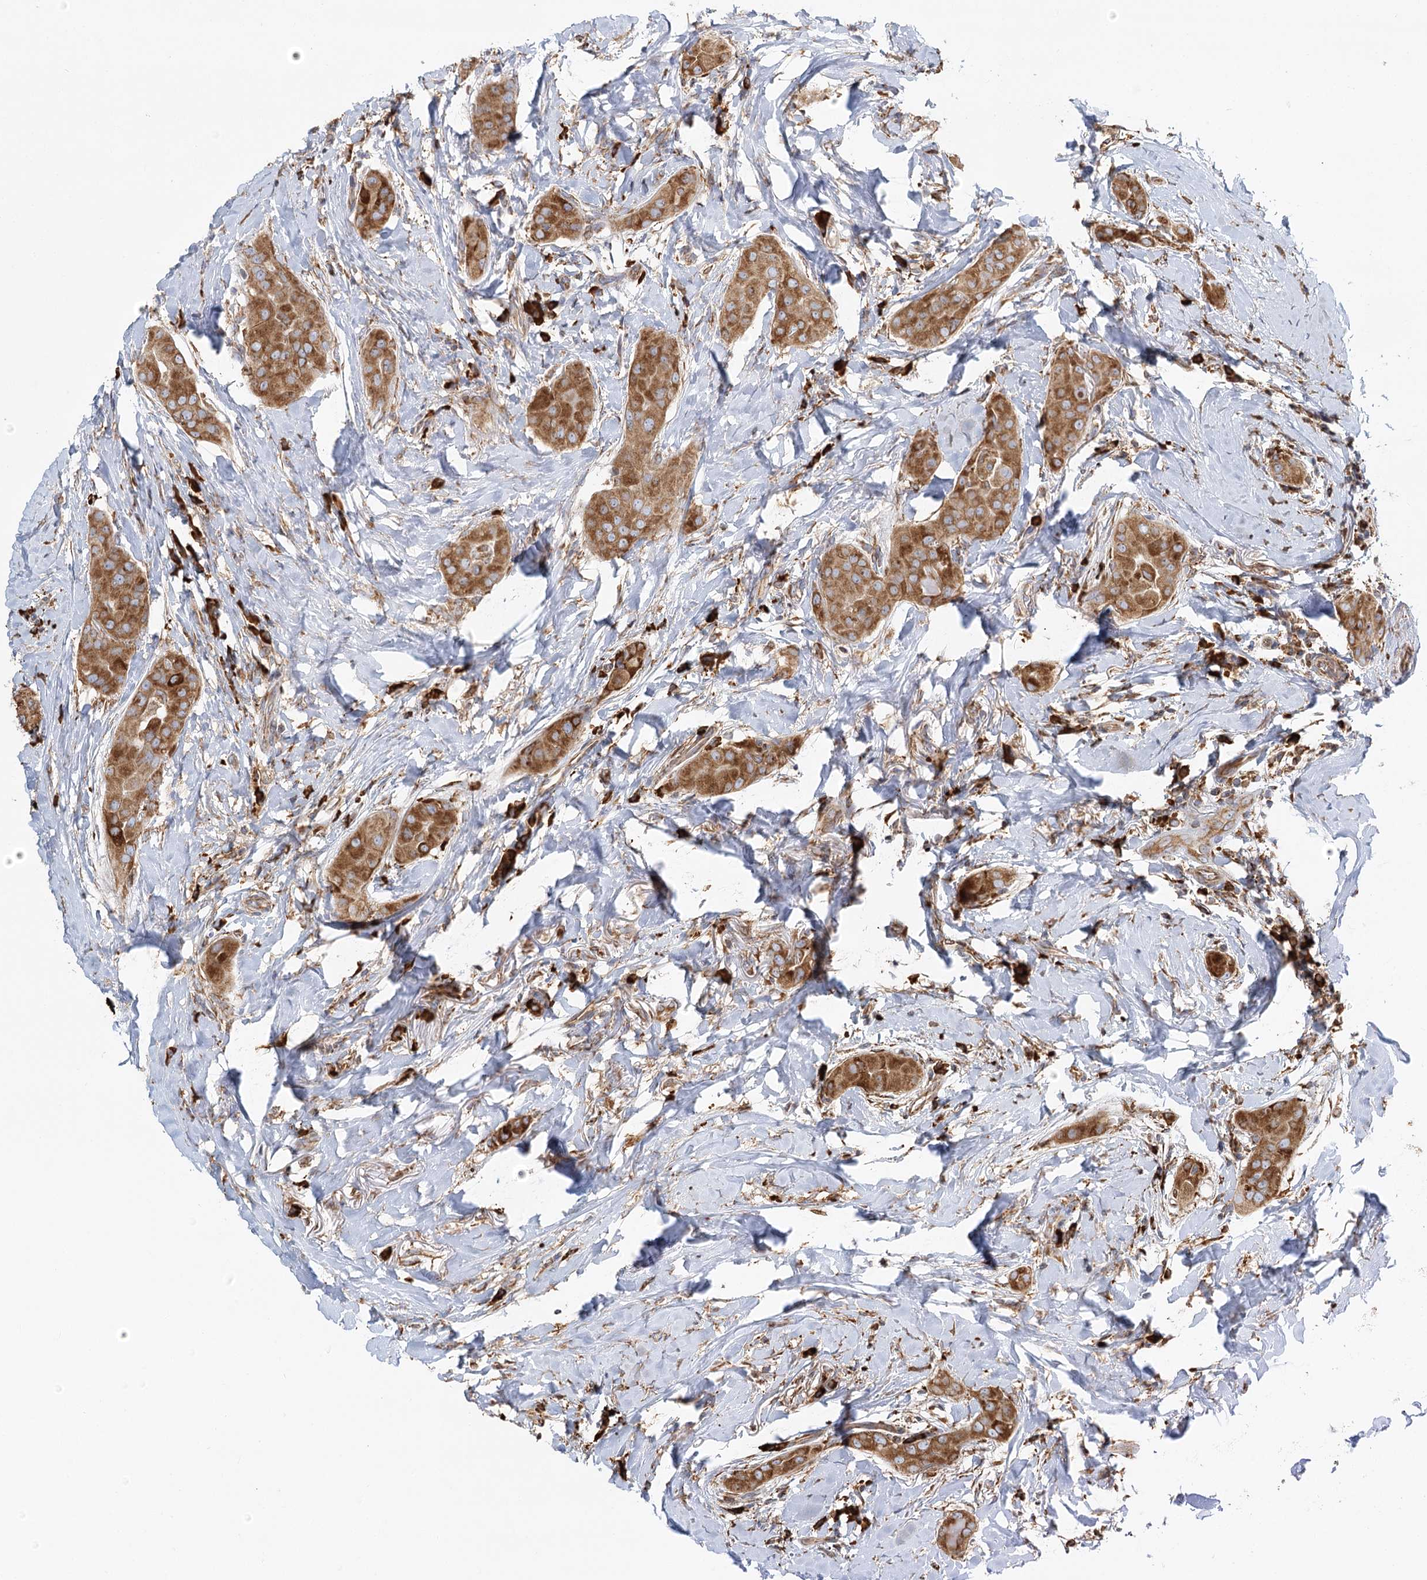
{"staining": {"intensity": "moderate", "quantity": ">75%", "location": "cytoplasmic/membranous"}, "tissue": "thyroid cancer", "cell_type": "Tumor cells", "image_type": "cancer", "snomed": [{"axis": "morphology", "description": "Papillary adenocarcinoma, NOS"}, {"axis": "topography", "description": "Thyroid gland"}], "caption": "Approximately >75% of tumor cells in thyroid cancer display moderate cytoplasmic/membranous protein staining as visualized by brown immunohistochemical staining.", "gene": "TAS1R1", "patient": {"sex": "male", "age": 33}}